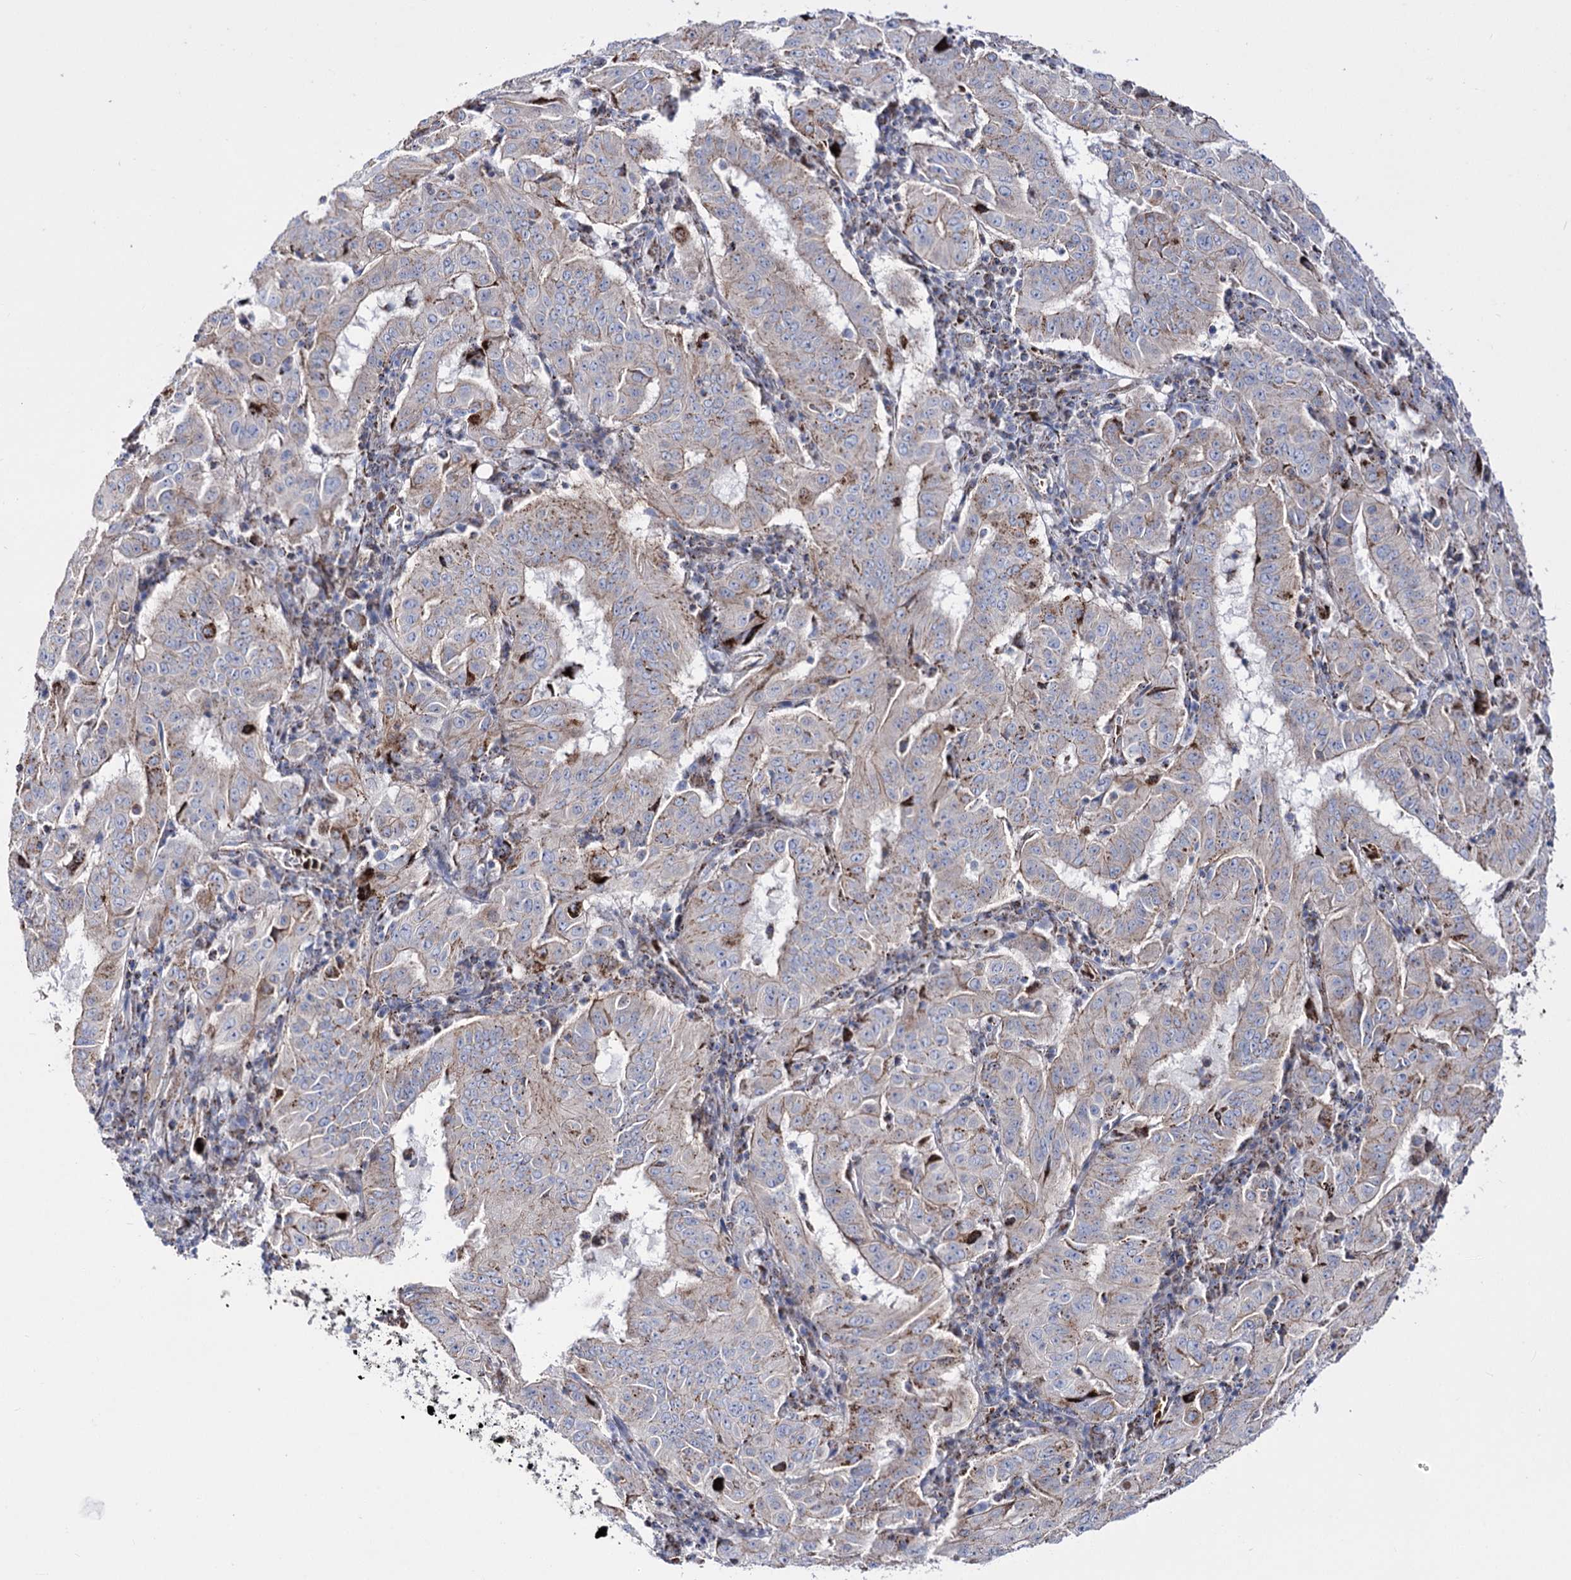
{"staining": {"intensity": "strong", "quantity": "<25%", "location": "cytoplasmic/membranous"}, "tissue": "pancreatic cancer", "cell_type": "Tumor cells", "image_type": "cancer", "snomed": [{"axis": "morphology", "description": "Adenocarcinoma, NOS"}, {"axis": "topography", "description": "Pancreas"}], "caption": "This image reveals immunohistochemistry (IHC) staining of human pancreatic adenocarcinoma, with medium strong cytoplasmic/membranous staining in approximately <25% of tumor cells.", "gene": "OSBPL5", "patient": {"sex": "male", "age": 63}}